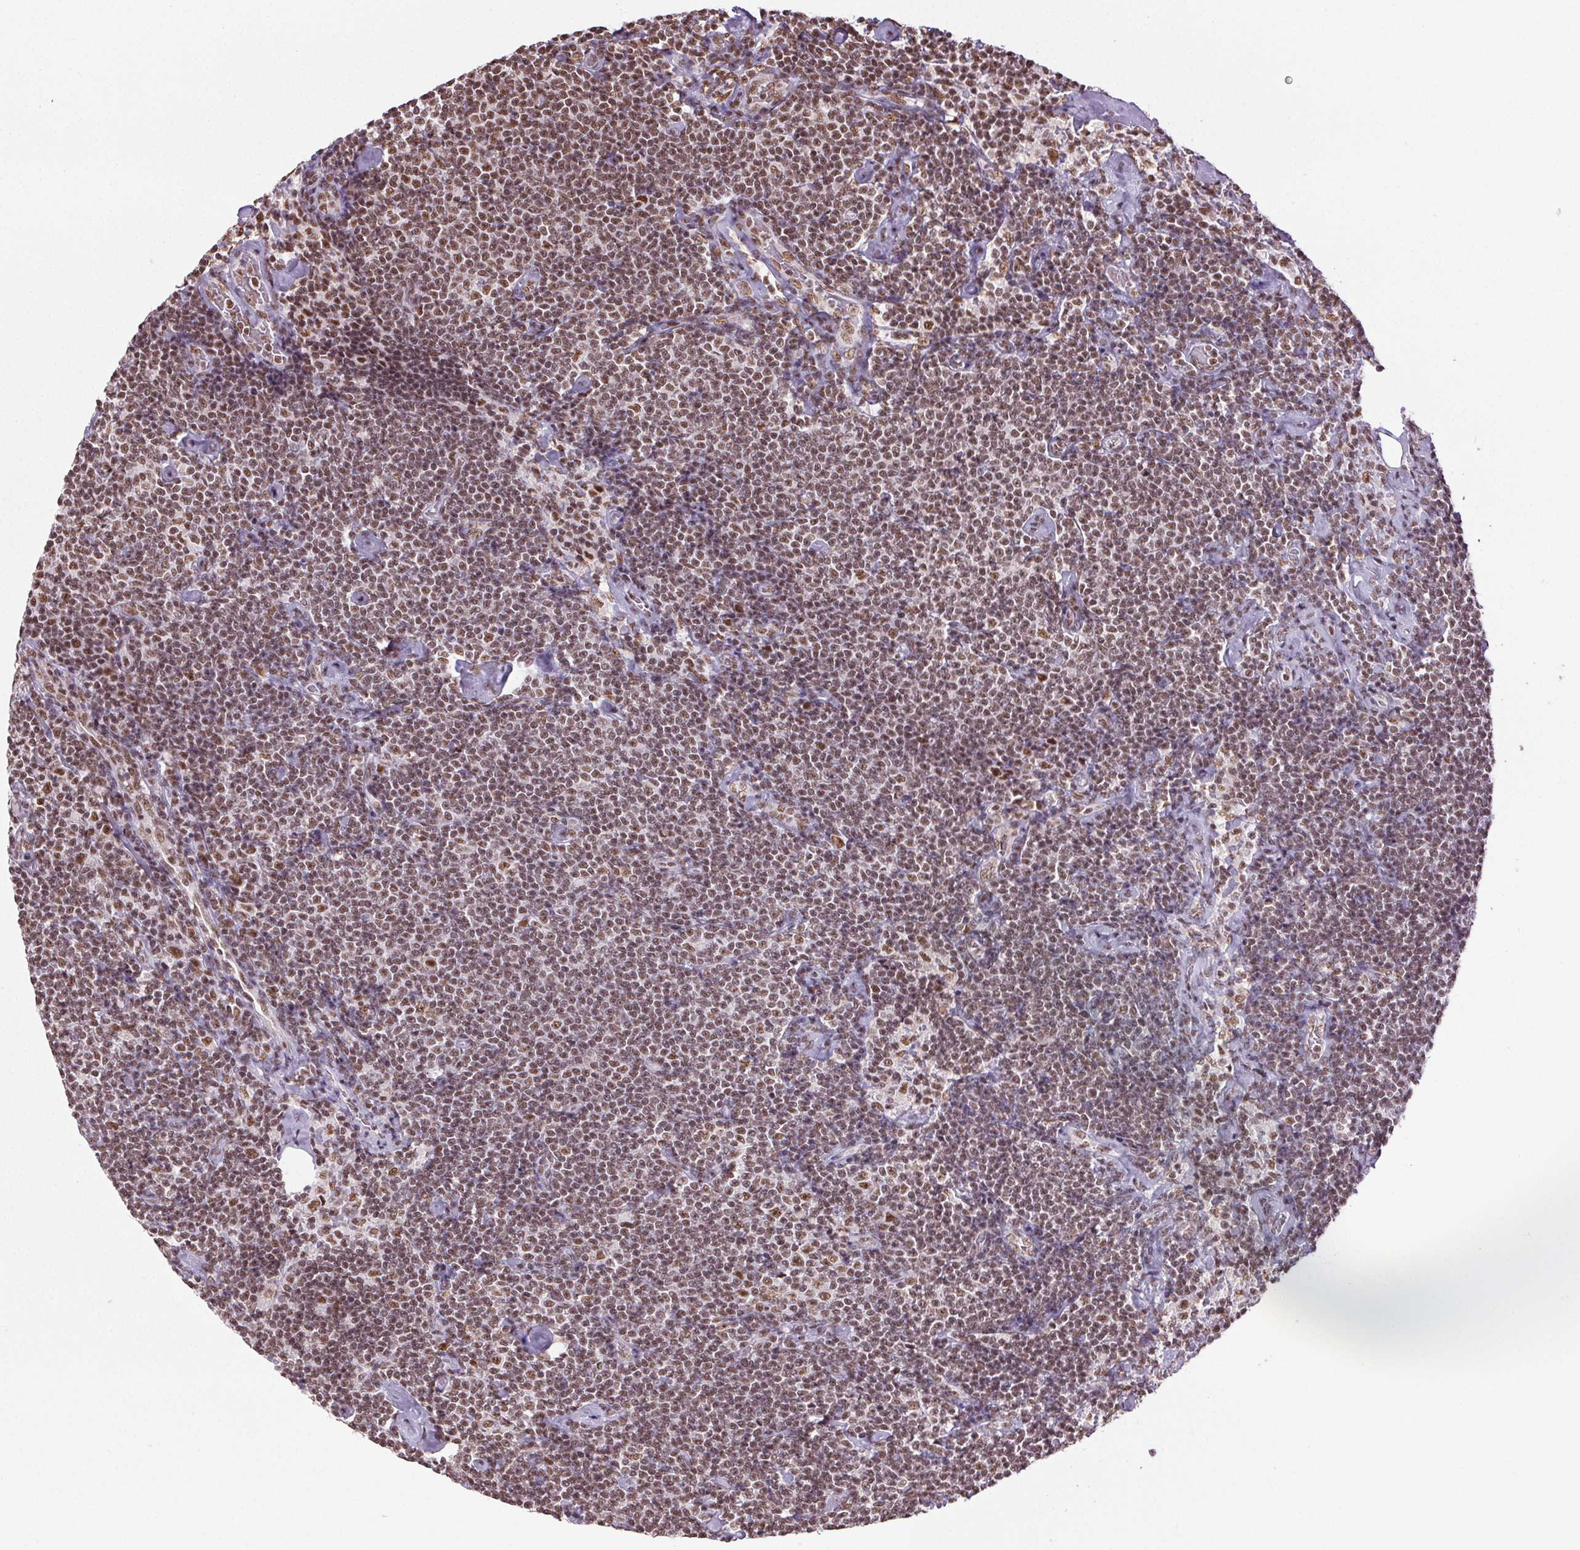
{"staining": {"intensity": "moderate", "quantity": "25%-75%", "location": "nuclear"}, "tissue": "lymphoma", "cell_type": "Tumor cells", "image_type": "cancer", "snomed": [{"axis": "morphology", "description": "Malignant lymphoma, non-Hodgkin's type, Low grade"}, {"axis": "topography", "description": "Lymph node"}], "caption": "Immunohistochemistry of malignant lymphoma, non-Hodgkin's type (low-grade) displays medium levels of moderate nuclear expression in about 25%-75% of tumor cells. (Brightfield microscopy of DAB IHC at high magnification).", "gene": "IK", "patient": {"sex": "male", "age": 81}}